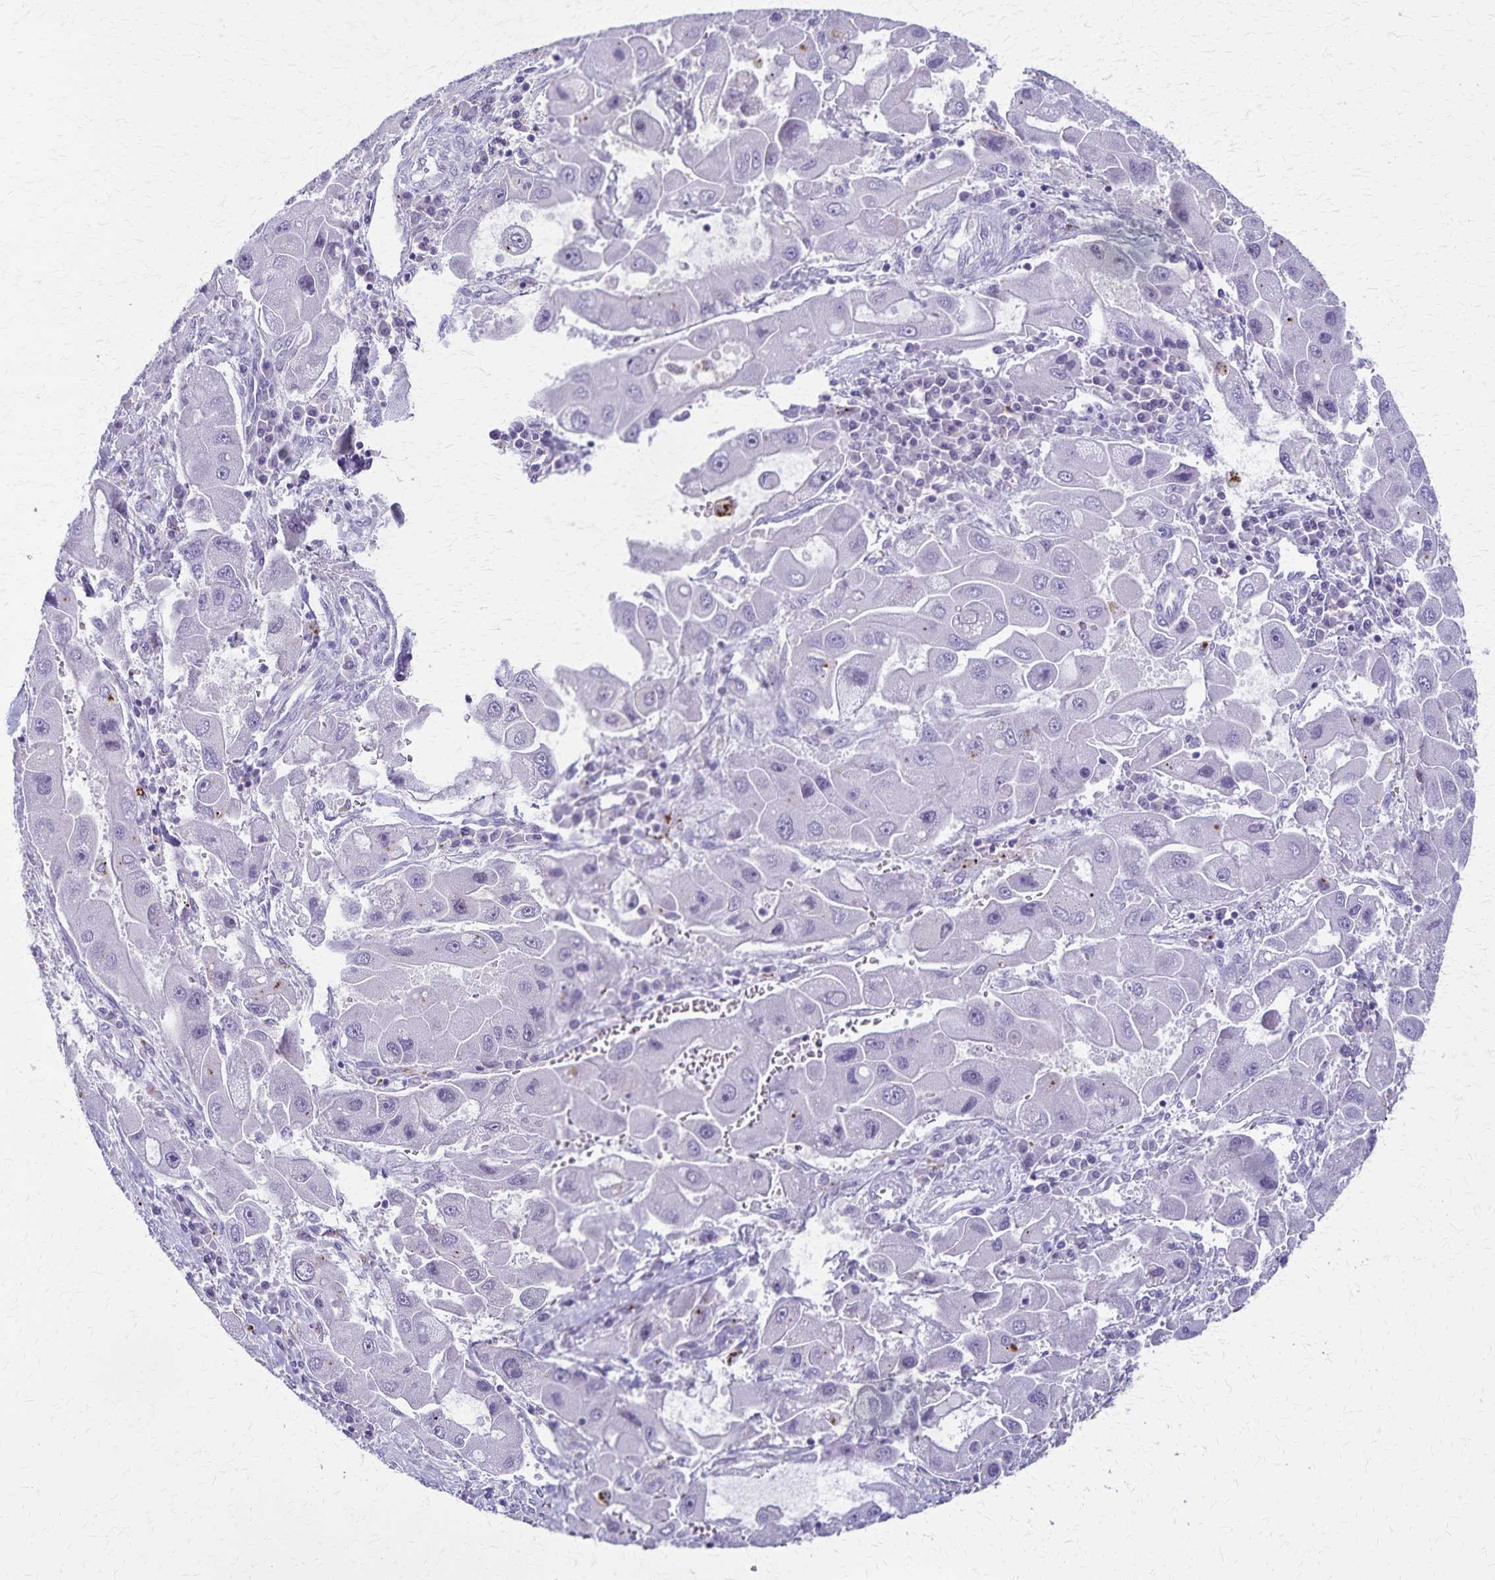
{"staining": {"intensity": "negative", "quantity": "none", "location": "none"}, "tissue": "liver cancer", "cell_type": "Tumor cells", "image_type": "cancer", "snomed": [{"axis": "morphology", "description": "Carcinoma, Hepatocellular, NOS"}, {"axis": "topography", "description": "Liver"}], "caption": "High power microscopy micrograph of an IHC image of liver cancer, revealing no significant staining in tumor cells.", "gene": "TMEM60", "patient": {"sex": "male", "age": 24}}